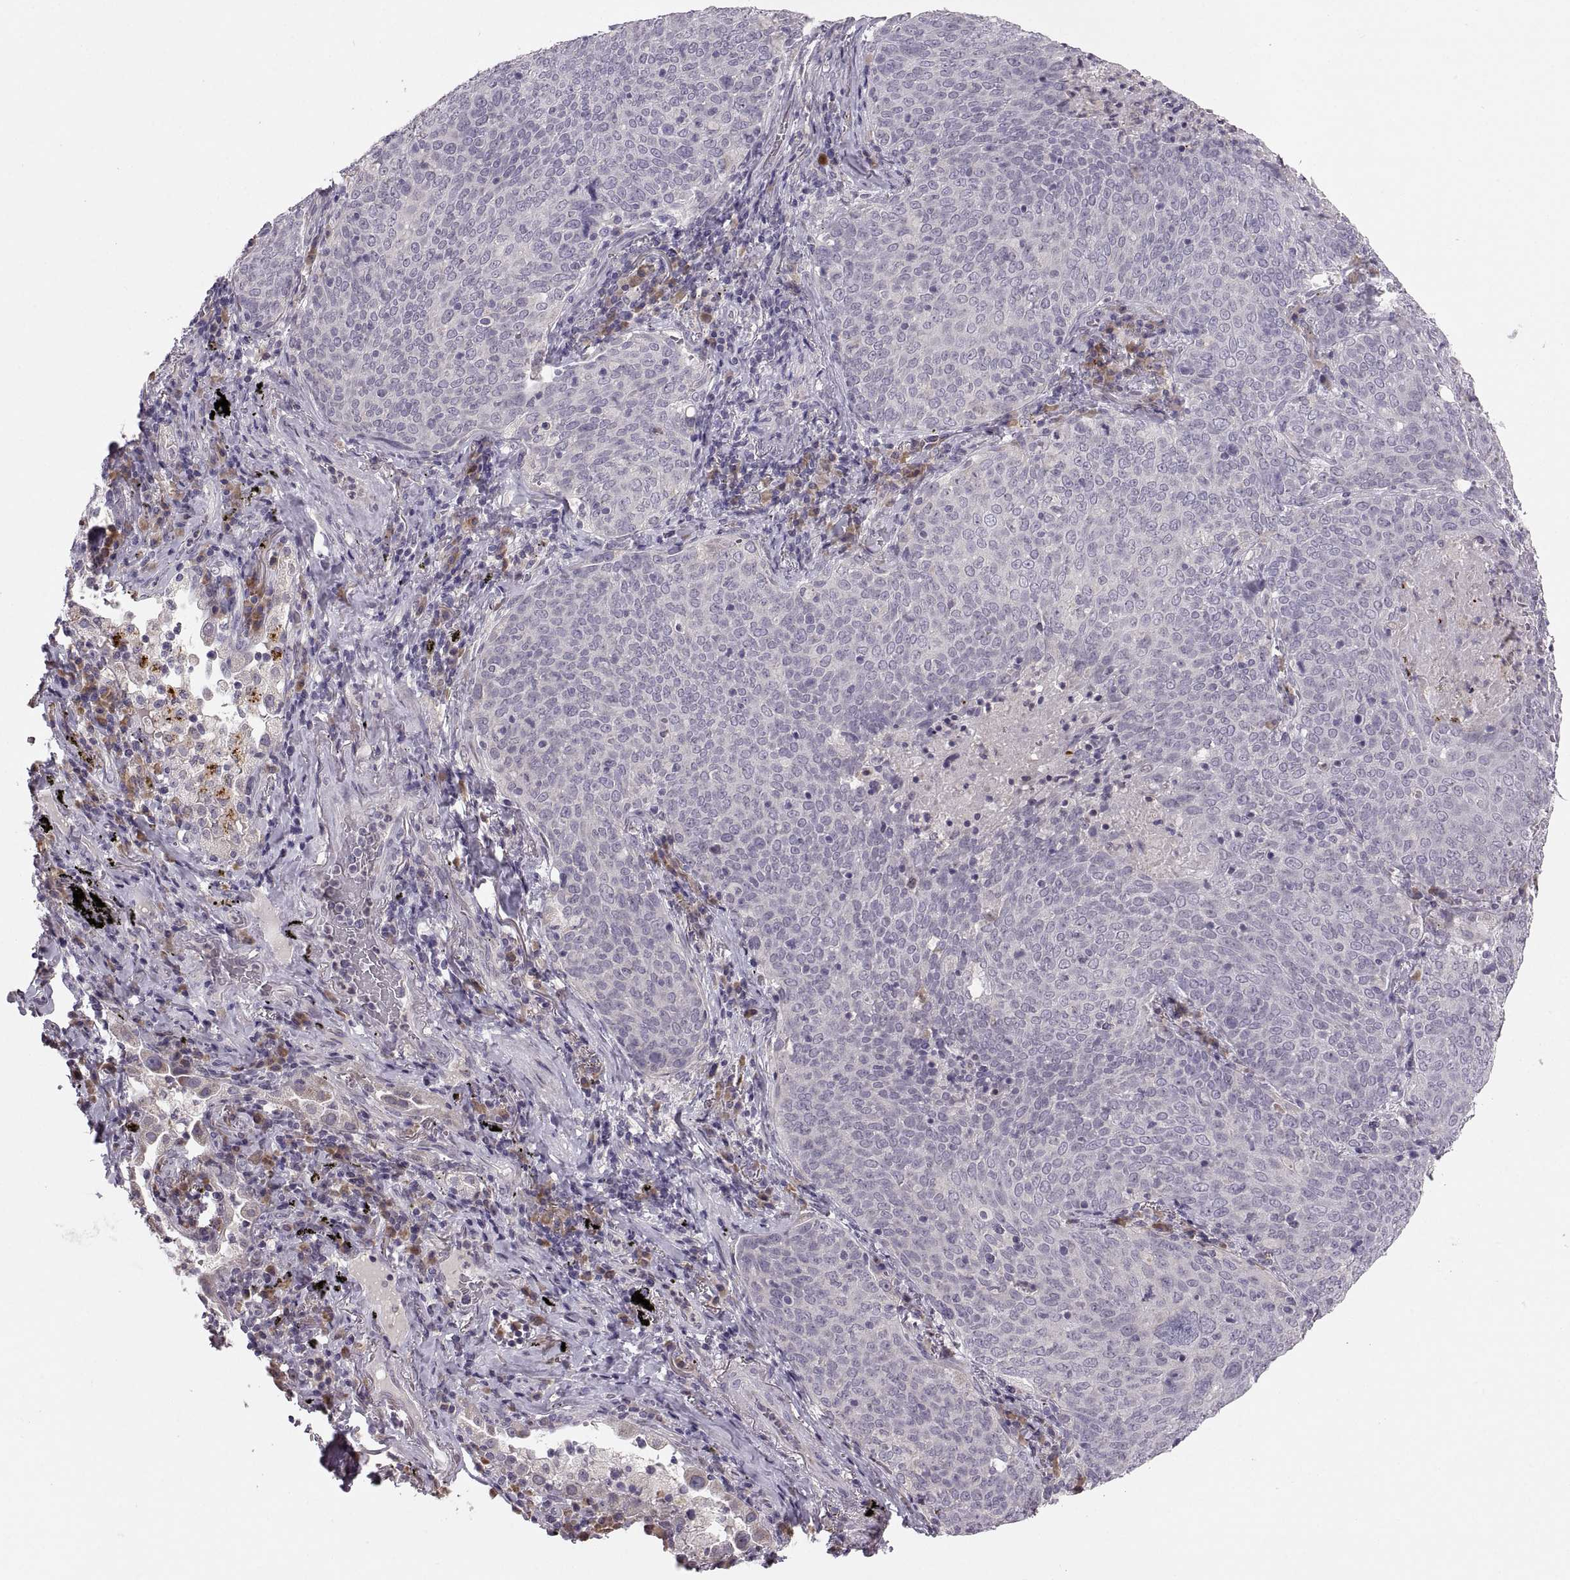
{"staining": {"intensity": "negative", "quantity": "none", "location": "none"}, "tissue": "lung cancer", "cell_type": "Tumor cells", "image_type": "cancer", "snomed": [{"axis": "morphology", "description": "Squamous cell carcinoma, NOS"}, {"axis": "topography", "description": "Lung"}], "caption": "Human lung cancer stained for a protein using immunohistochemistry (IHC) displays no positivity in tumor cells.", "gene": "ADH6", "patient": {"sex": "male", "age": 82}}